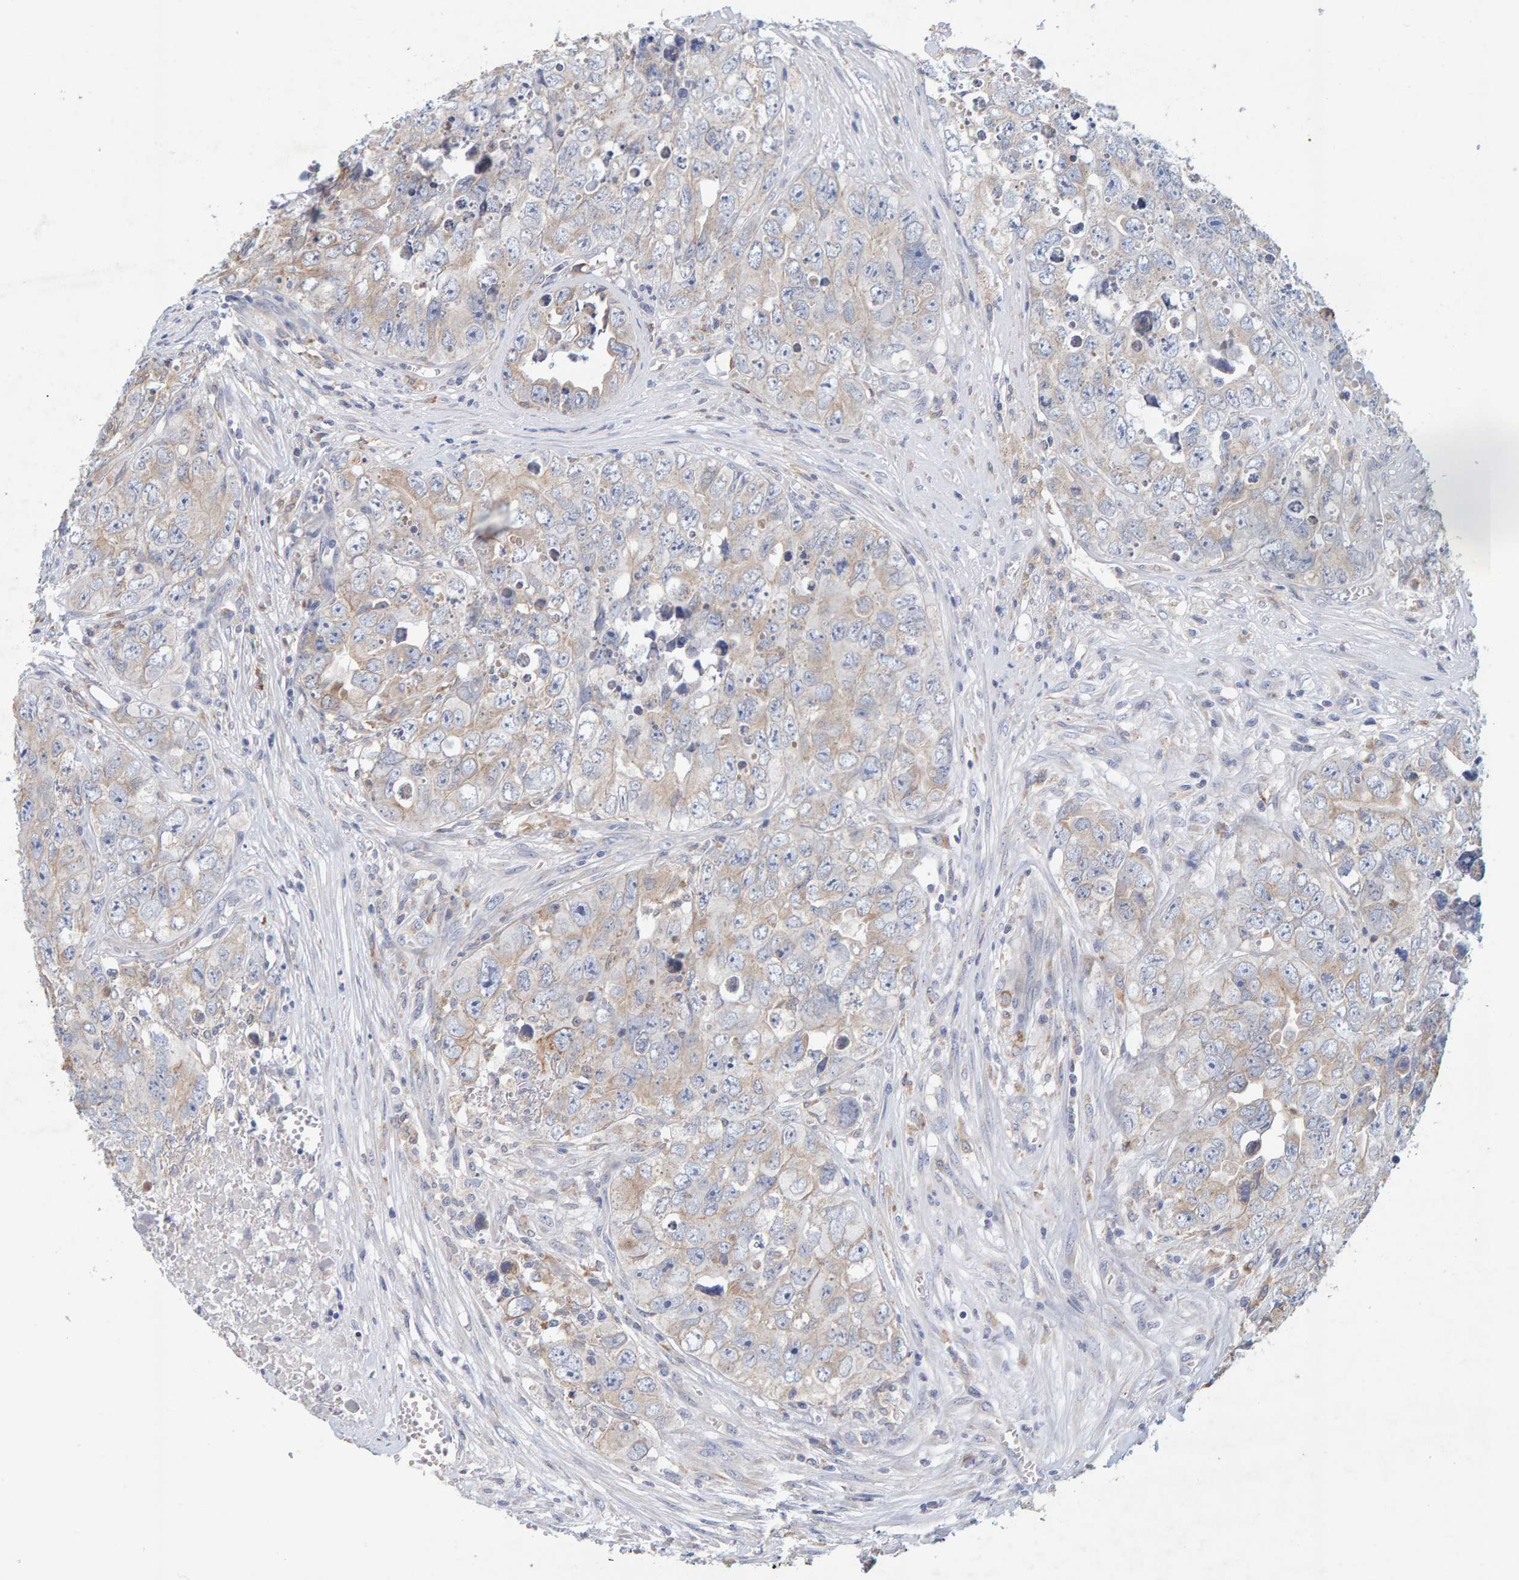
{"staining": {"intensity": "weak", "quantity": "25%-75%", "location": "cytoplasmic/membranous"}, "tissue": "testis cancer", "cell_type": "Tumor cells", "image_type": "cancer", "snomed": [{"axis": "morphology", "description": "Seminoma, NOS"}, {"axis": "morphology", "description": "Carcinoma, Embryonal, NOS"}, {"axis": "topography", "description": "Testis"}], "caption": "Immunohistochemistry (DAB (3,3'-diaminobenzidine)) staining of human testis seminoma shows weak cytoplasmic/membranous protein positivity in about 25%-75% of tumor cells. (DAB IHC, brown staining for protein, blue staining for nuclei).", "gene": "SGPL1", "patient": {"sex": "male", "age": 43}}